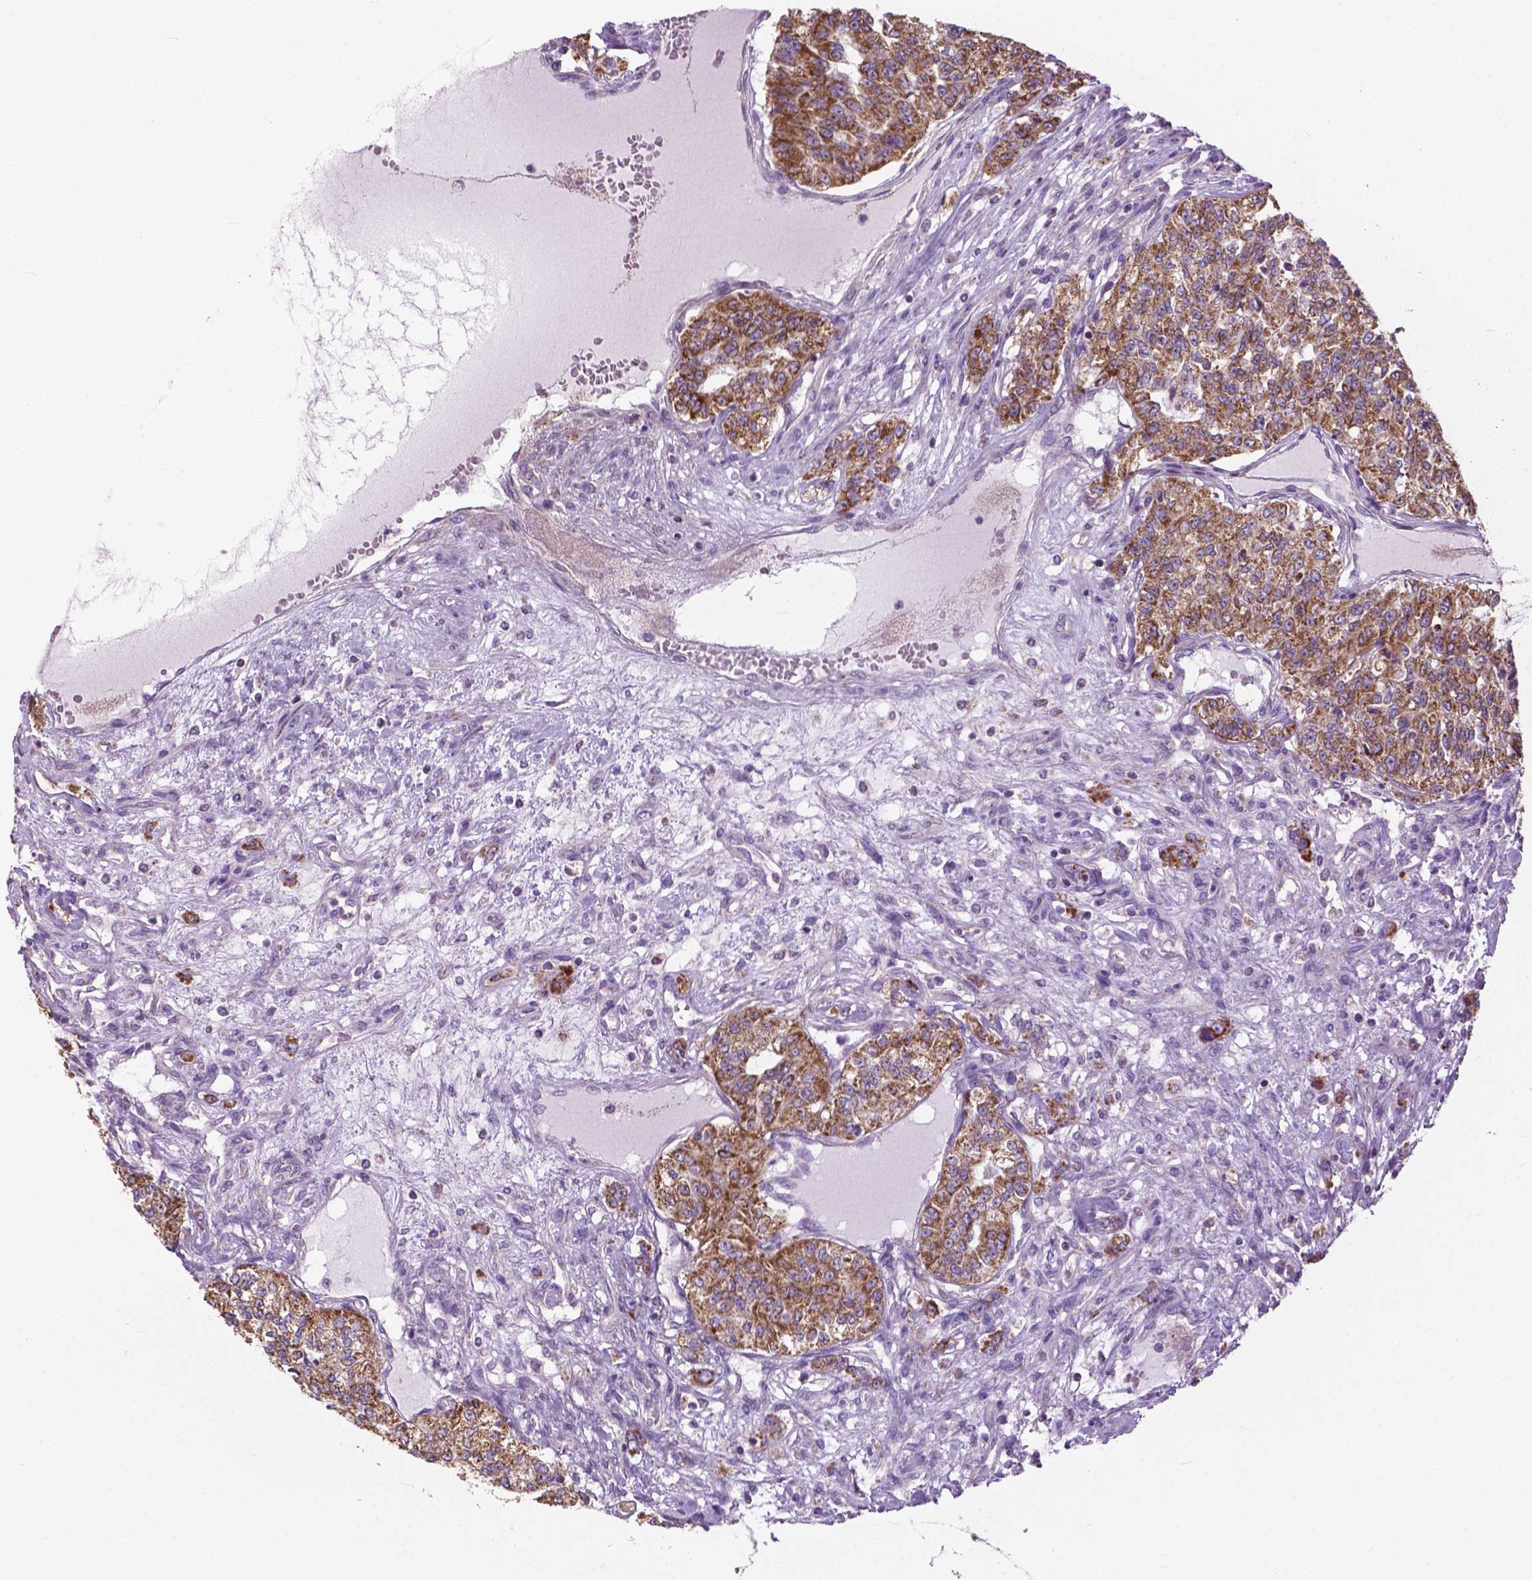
{"staining": {"intensity": "moderate", "quantity": ">75%", "location": "cytoplasmic/membranous"}, "tissue": "renal cancer", "cell_type": "Tumor cells", "image_type": "cancer", "snomed": [{"axis": "morphology", "description": "Adenocarcinoma, NOS"}, {"axis": "topography", "description": "Kidney"}], "caption": "Human renal adenocarcinoma stained with a protein marker exhibits moderate staining in tumor cells.", "gene": "VDAC1", "patient": {"sex": "female", "age": 63}}